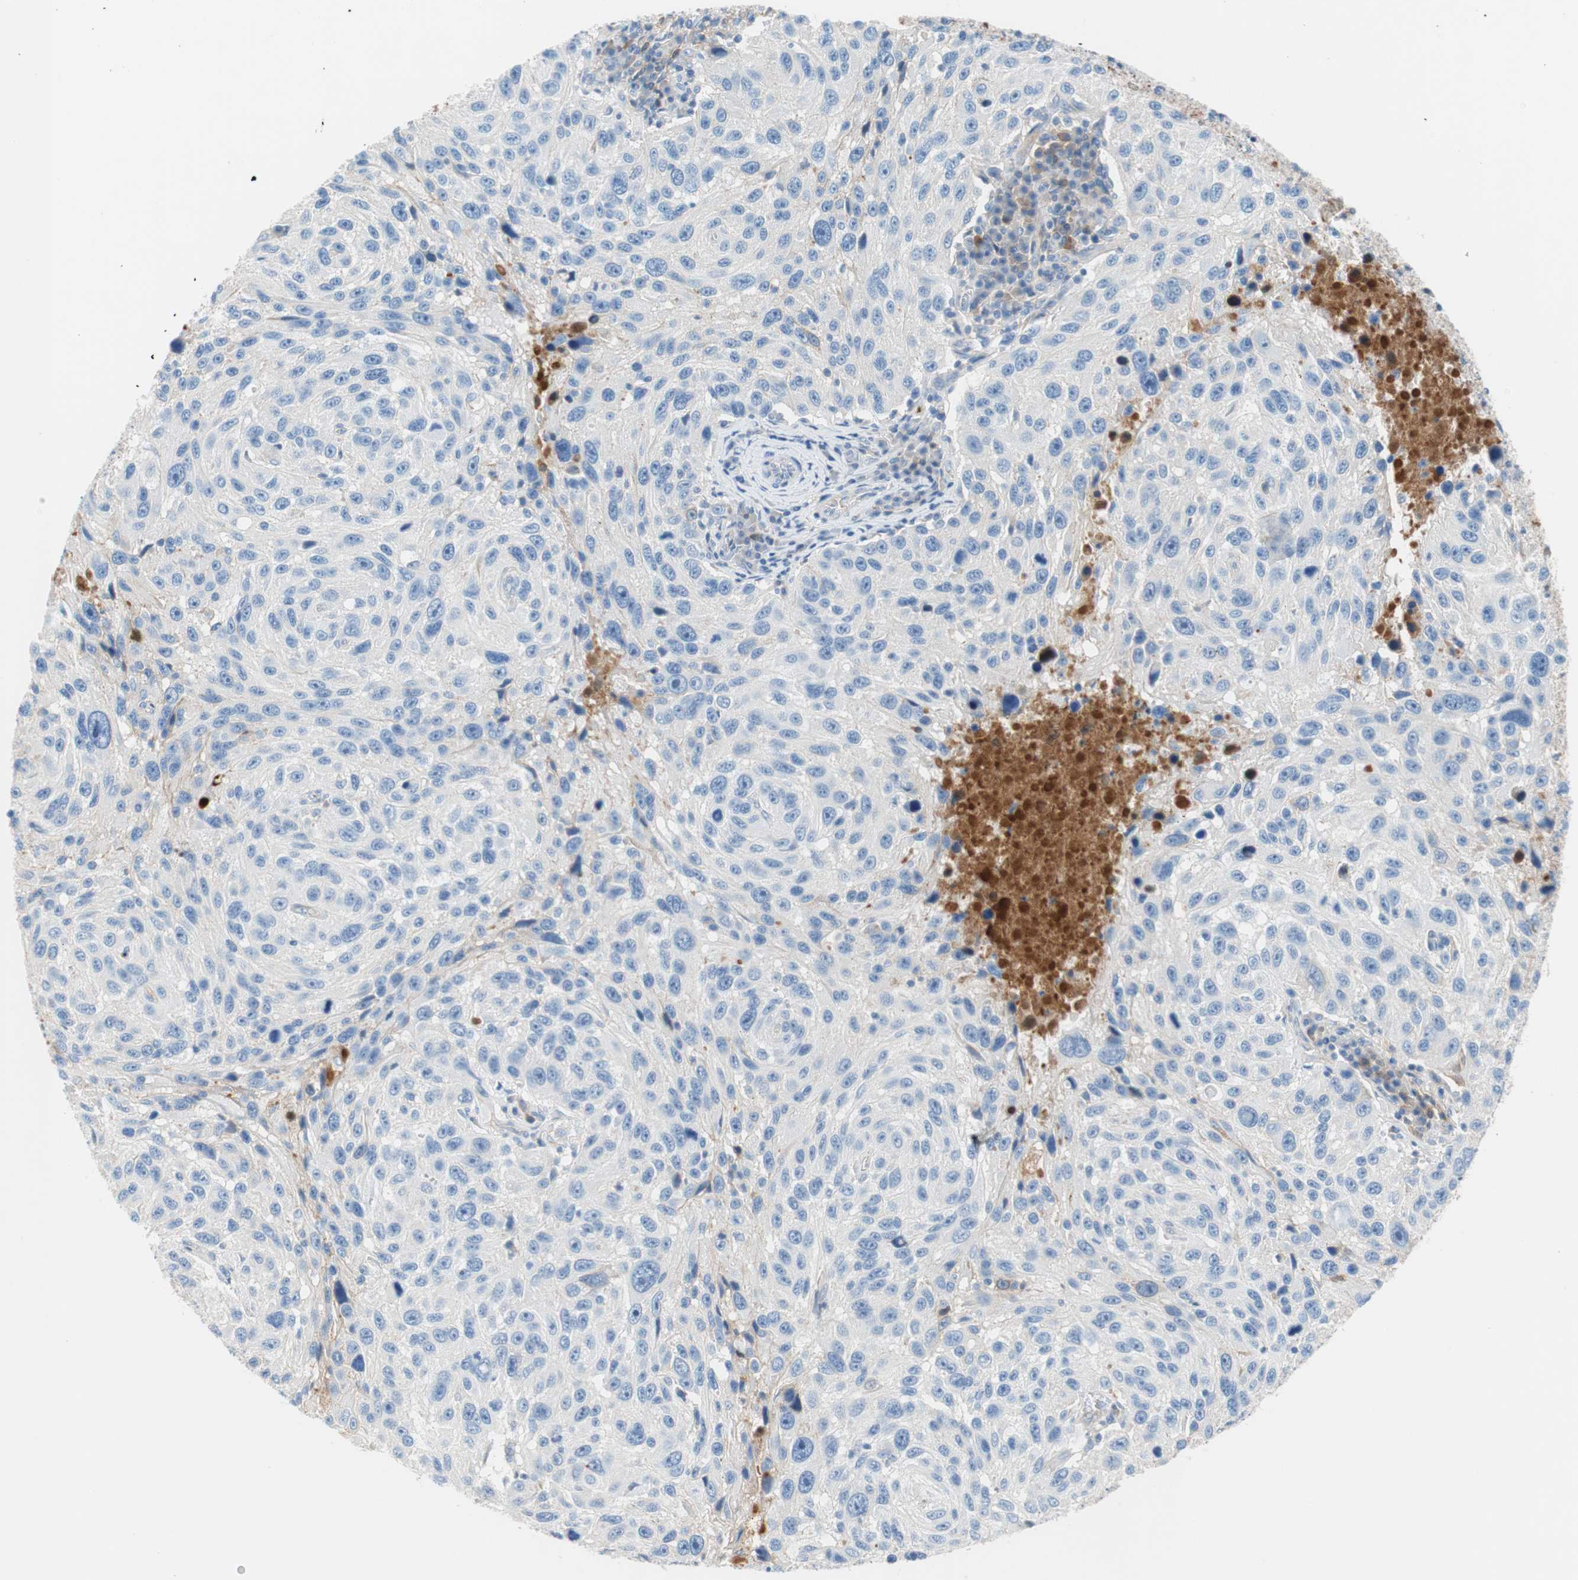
{"staining": {"intensity": "negative", "quantity": "none", "location": "none"}, "tissue": "melanoma", "cell_type": "Tumor cells", "image_type": "cancer", "snomed": [{"axis": "morphology", "description": "Malignant melanoma, NOS"}, {"axis": "topography", "description": "Skin"}], "caption": "Immunohistochemistry of human malignant melanoma reveals no expression in tumor cells. (Brightfield microscopy of DAB (3,3'-diaminobenzidine) IHC at high magnification).", "gene": "RBP4", "patient": {"sex": "male", "age": 53}}